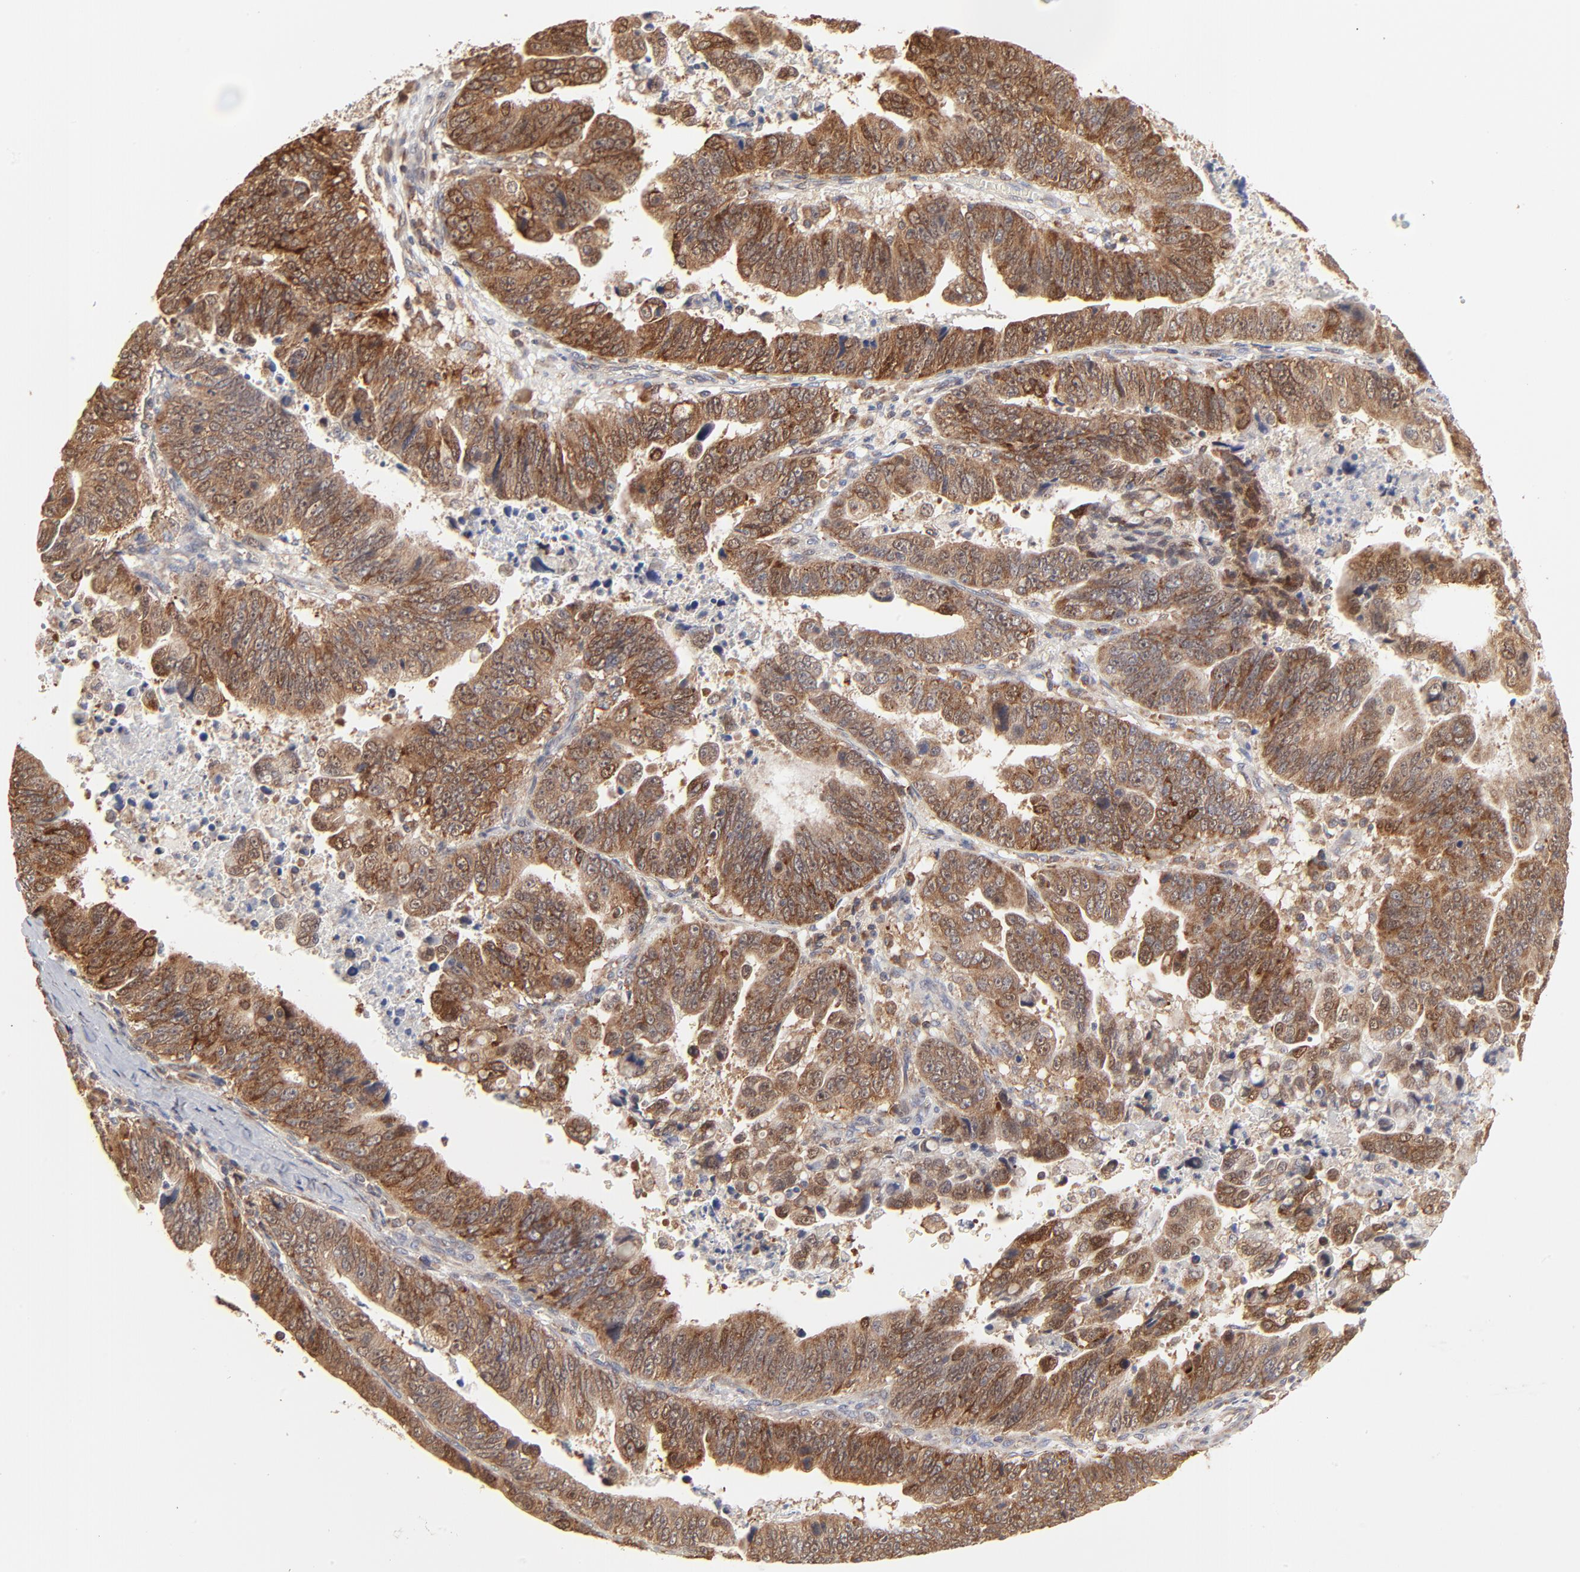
{"staining": {"intensity": "strong", "quantity": ">75%", "location": "cytoplasmic/membranous"}, "tissue": "stomach cancer", "cell_type": "Tumor cells", "image_type": "cancer", "snomed": [{"axis": "morphology", "description": "Adenocarcinoma, NOS"}, {"axis": "topography", "description": "Stomach, upper"}], "caption": "A histopathology image of human adenocarcinoma (stomach) stained for a protein shows strong cytoplasmic/membranous brown staining in tumor cells.", "gene": "RNF213", "patient": {"sex": "female", "age": 50}}